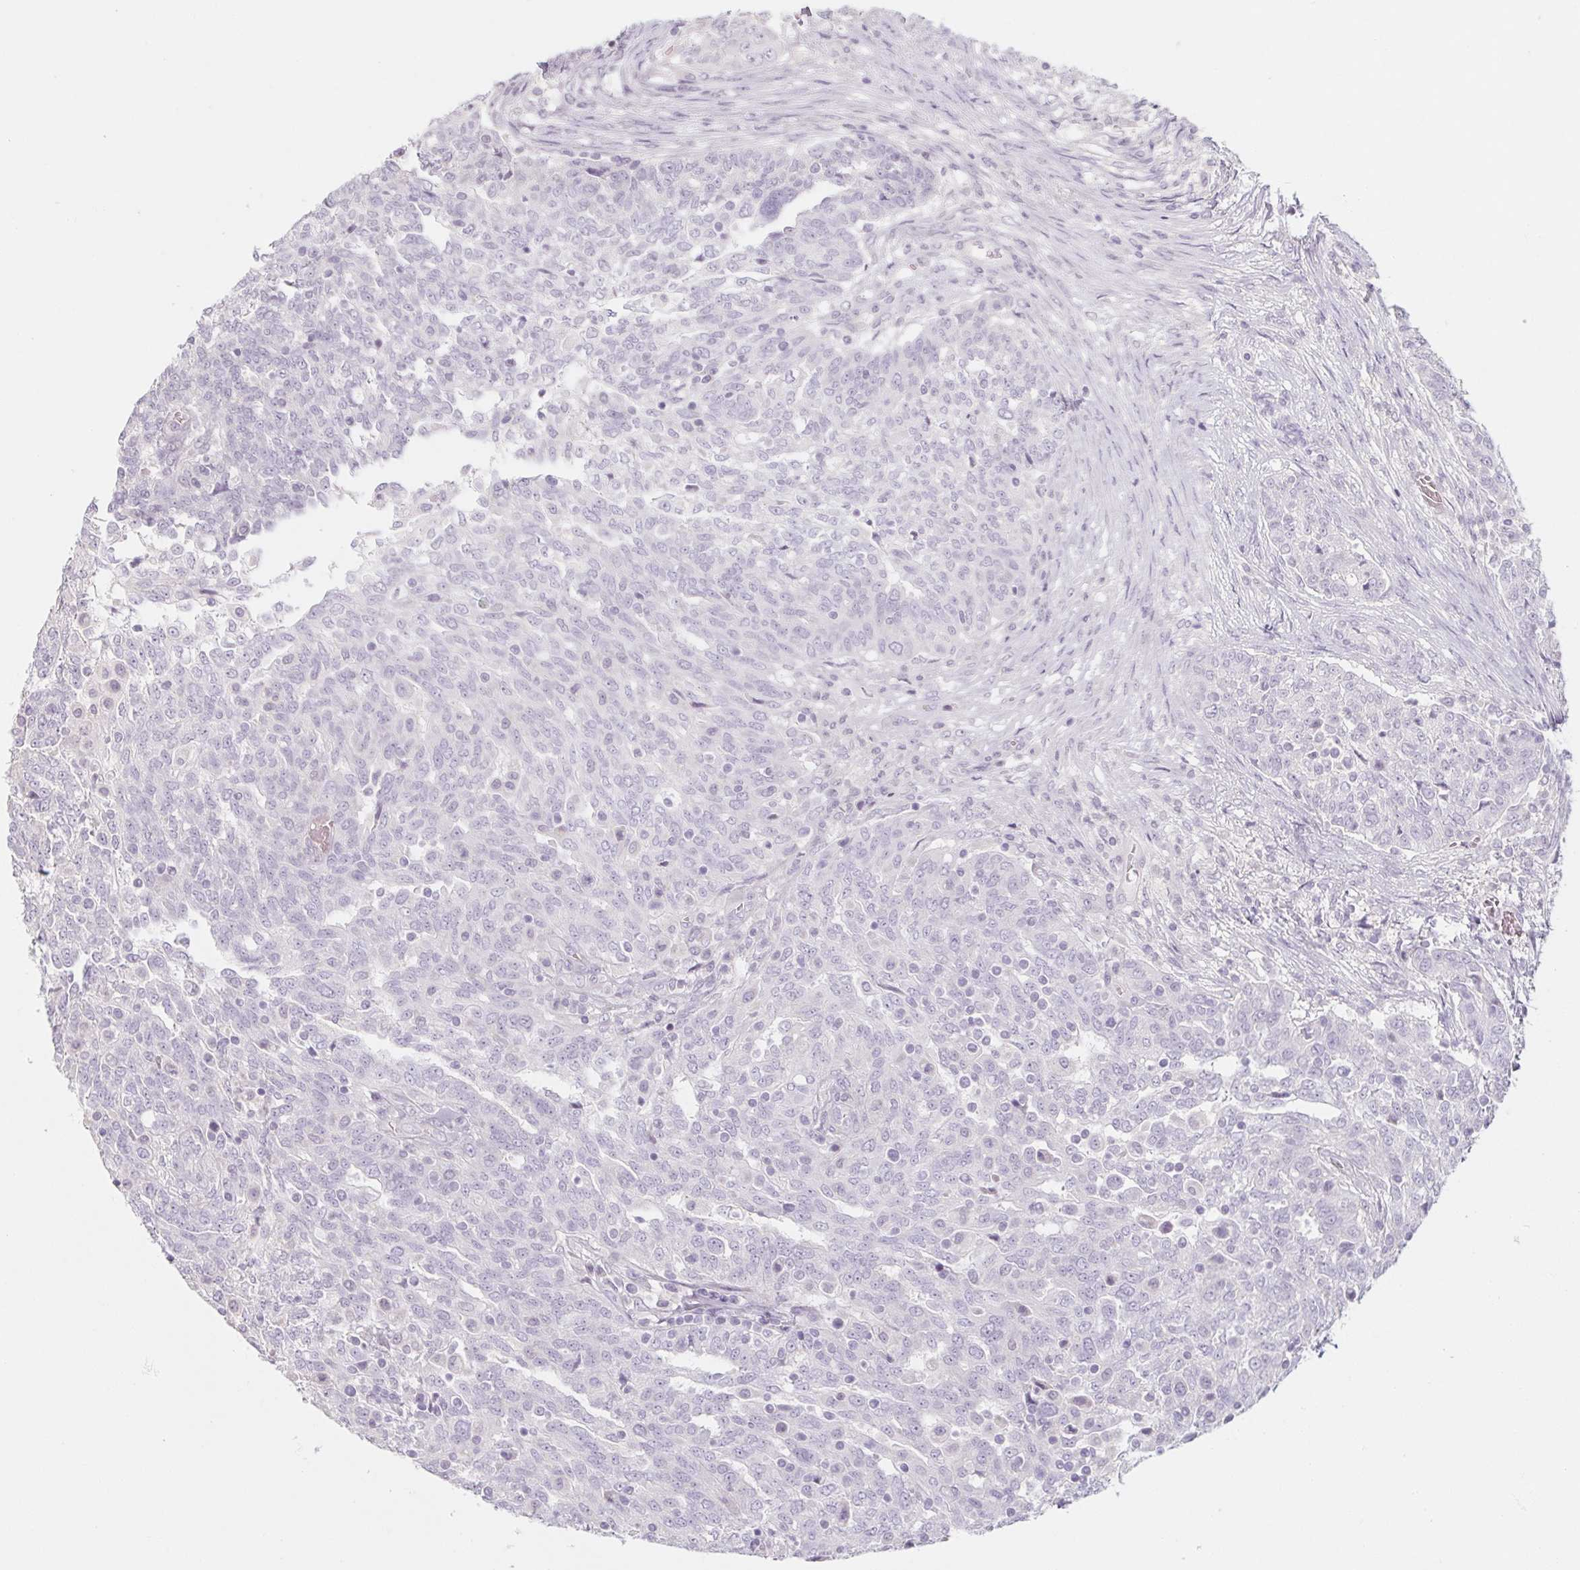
{"staining": {"intensity": "negative", "quantity": "none", "location": "none"}, "tissue": "ovarian cancer", "cell_type": "Tumor cells", "image_type": "cancer", "snomed": [{"axis": "morphology", "description": "Cystadenocarcinoma, serous, NOS"}, {"axis": "topography", "description": "Ovary"}], "caption": "Ovarian cancer was stained to show a protein in brown. There is no significant staining in tumor cells.", "gene": "POU1F1", "patient": {"sex": "female", "age": 67}}